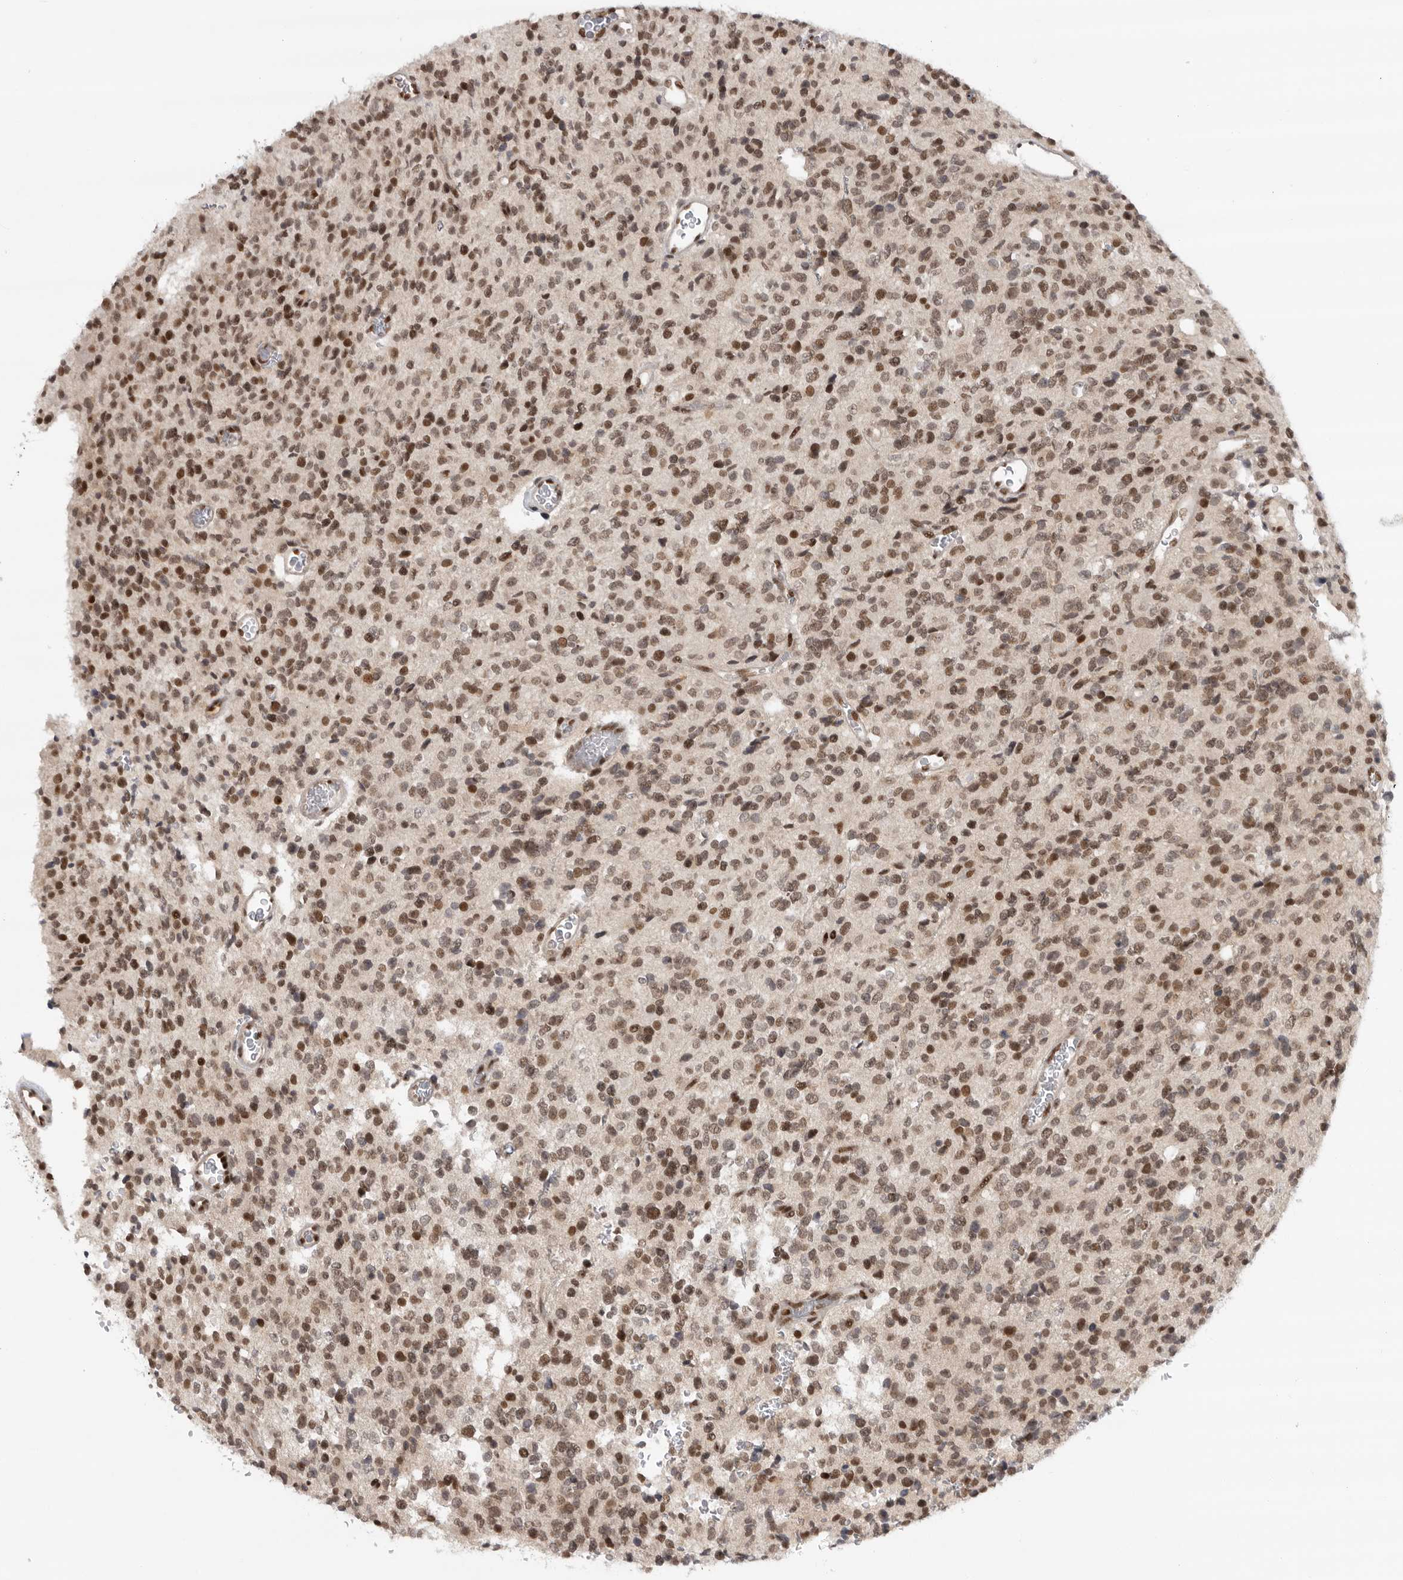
{"staining": {"intensity": "moderate", "quantity": ">75%", "location": "nuclear"}, "tissue": "glioma", "cell_type": "Tumor cells", "image_type": "cancer", "snomed": [{"axis": "morphology", "description": "Glioma, malignant, High grade"}, {"axis": "topography", "description": "Brain"}], "caption": "Immunohistochemistry image of malignant glioma (high-grade) stained for a protein (brown), which demonstrates medium levels of moderate nuclear positivity in about >75% of tumor cells.", "gene": "ZNF830", "patient": {"sex": "male", "age": 34}}